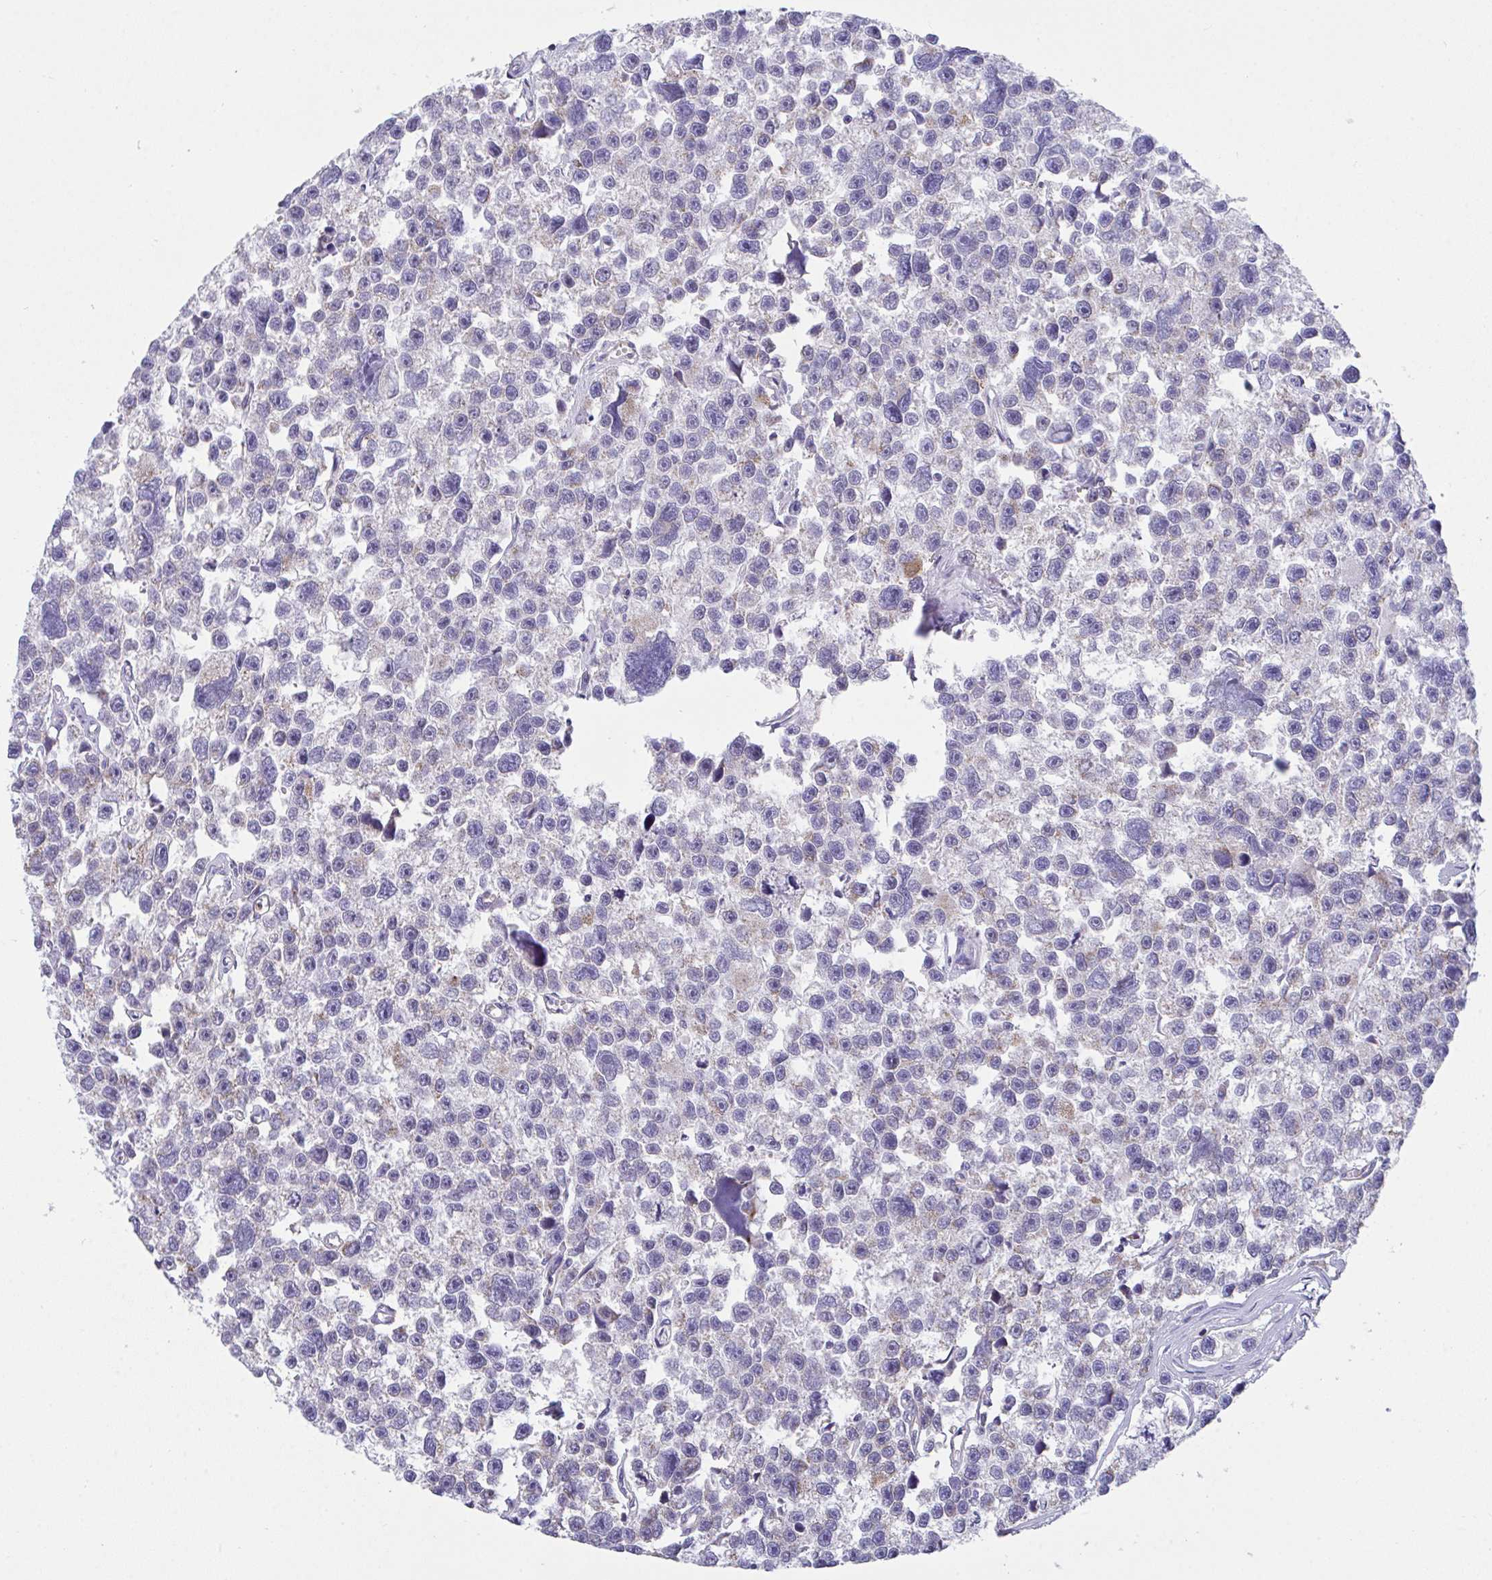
{"staining": {"intensity": "negative", "quantity": "none", "location": "none"}, "tissue": "testis cancer", "cell_type": "Tumor cells", "image_type": "cancer", "snomed": [{"axis": "morphology", "description": "Seminoma, NOS"}, {"axis": "topography", "description": "Testis"}], "caption": "Tumor cells show no significant protein positivity in testis cancer.", "gene": "MIA3", "patient": {"sex": "male", "age": 26}}